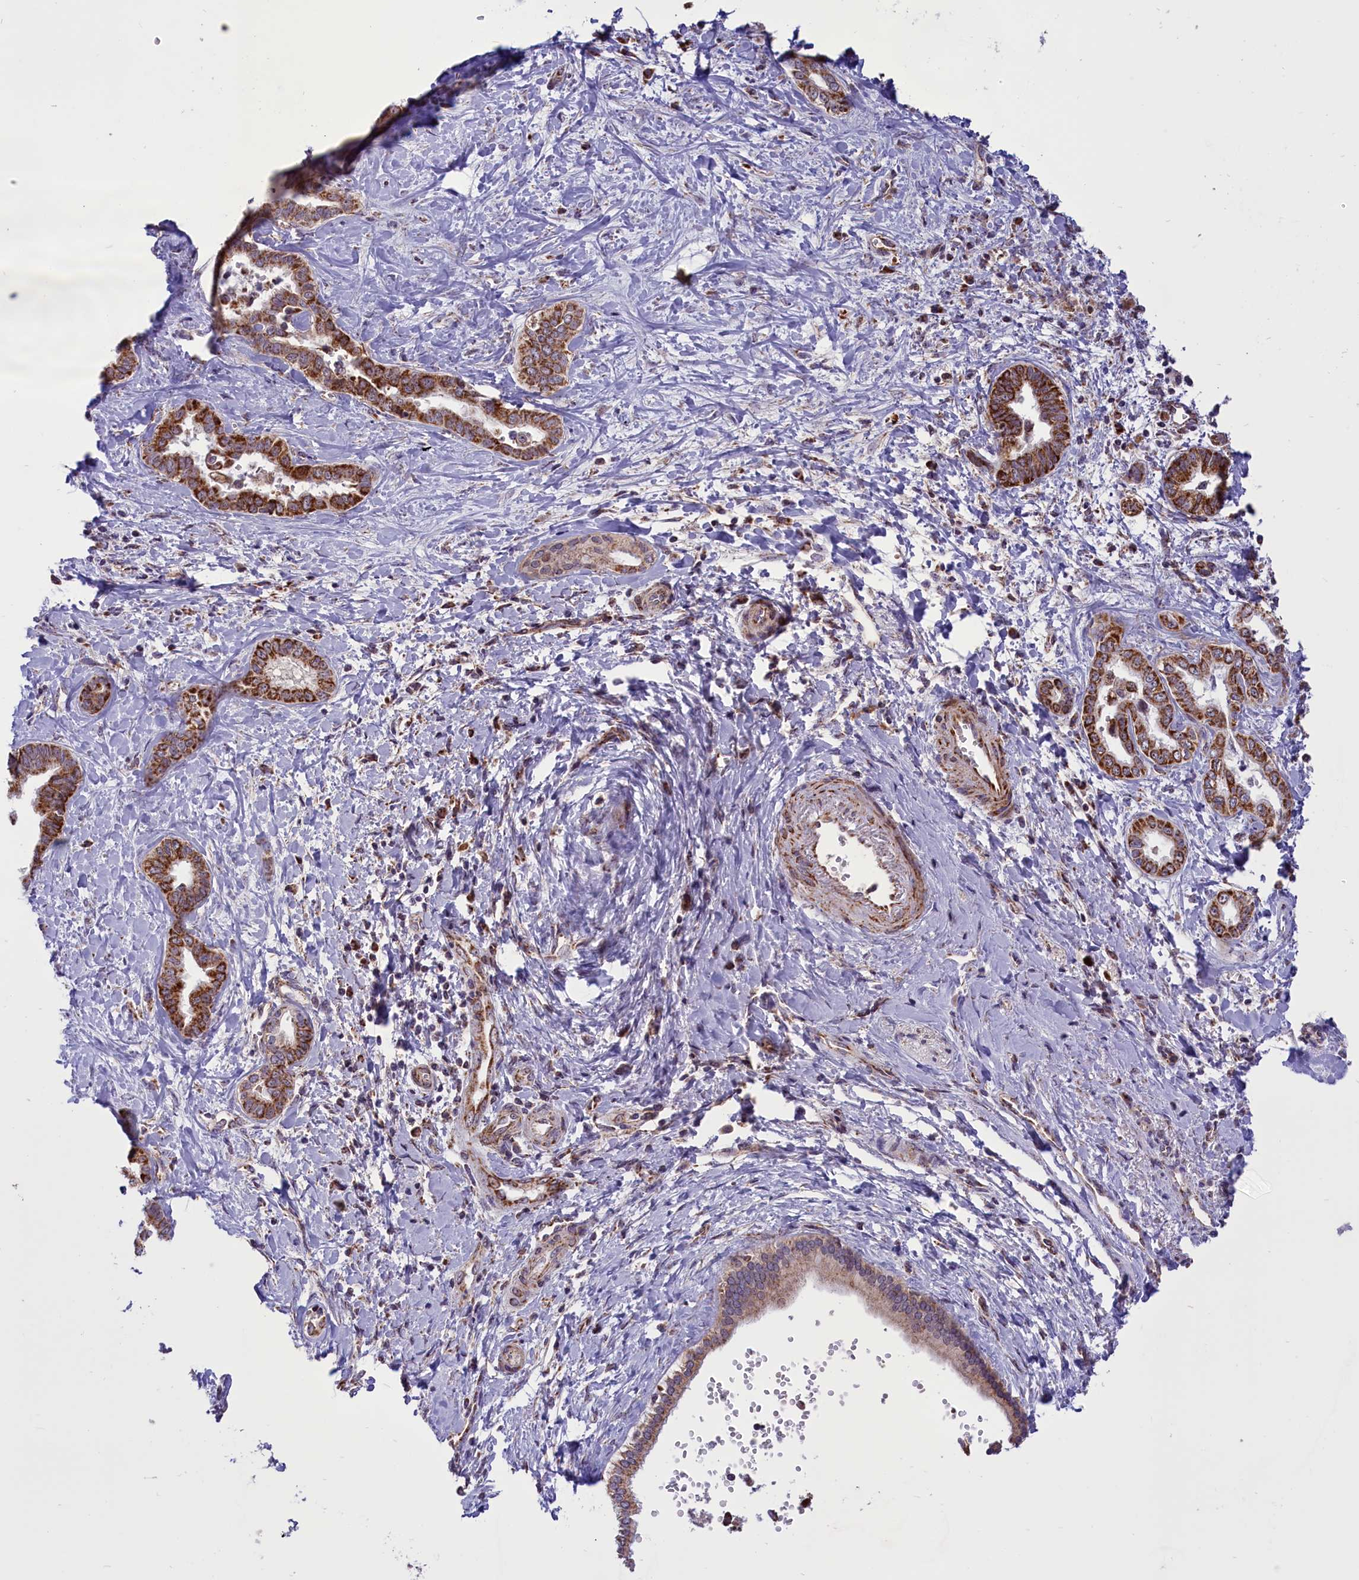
{"staining": {"intensity": "strong", "quantity": "25%-75%", "location": "cytoplasmic/membranous"}, "tissue": "liver cancer", "cell_type": "Tumor cells", "image_type": "cancer", "snomed": [{"axis": "morphology", "description": "Cholangiocarcinoma"}, {"axis": "topography", "description": "Liver"}], "caption": "Cholangiocarcinoma (liver) tissue exhibits strong cytoplasmic/membranous staining in about 25%-75% of tumor cells, visualized by immunohistochemistry. (Brightfield microscopy of DAB IHC at high magnification).", "gene": "NDUFS5", "patient": {"sex": "female", "age": 77}}